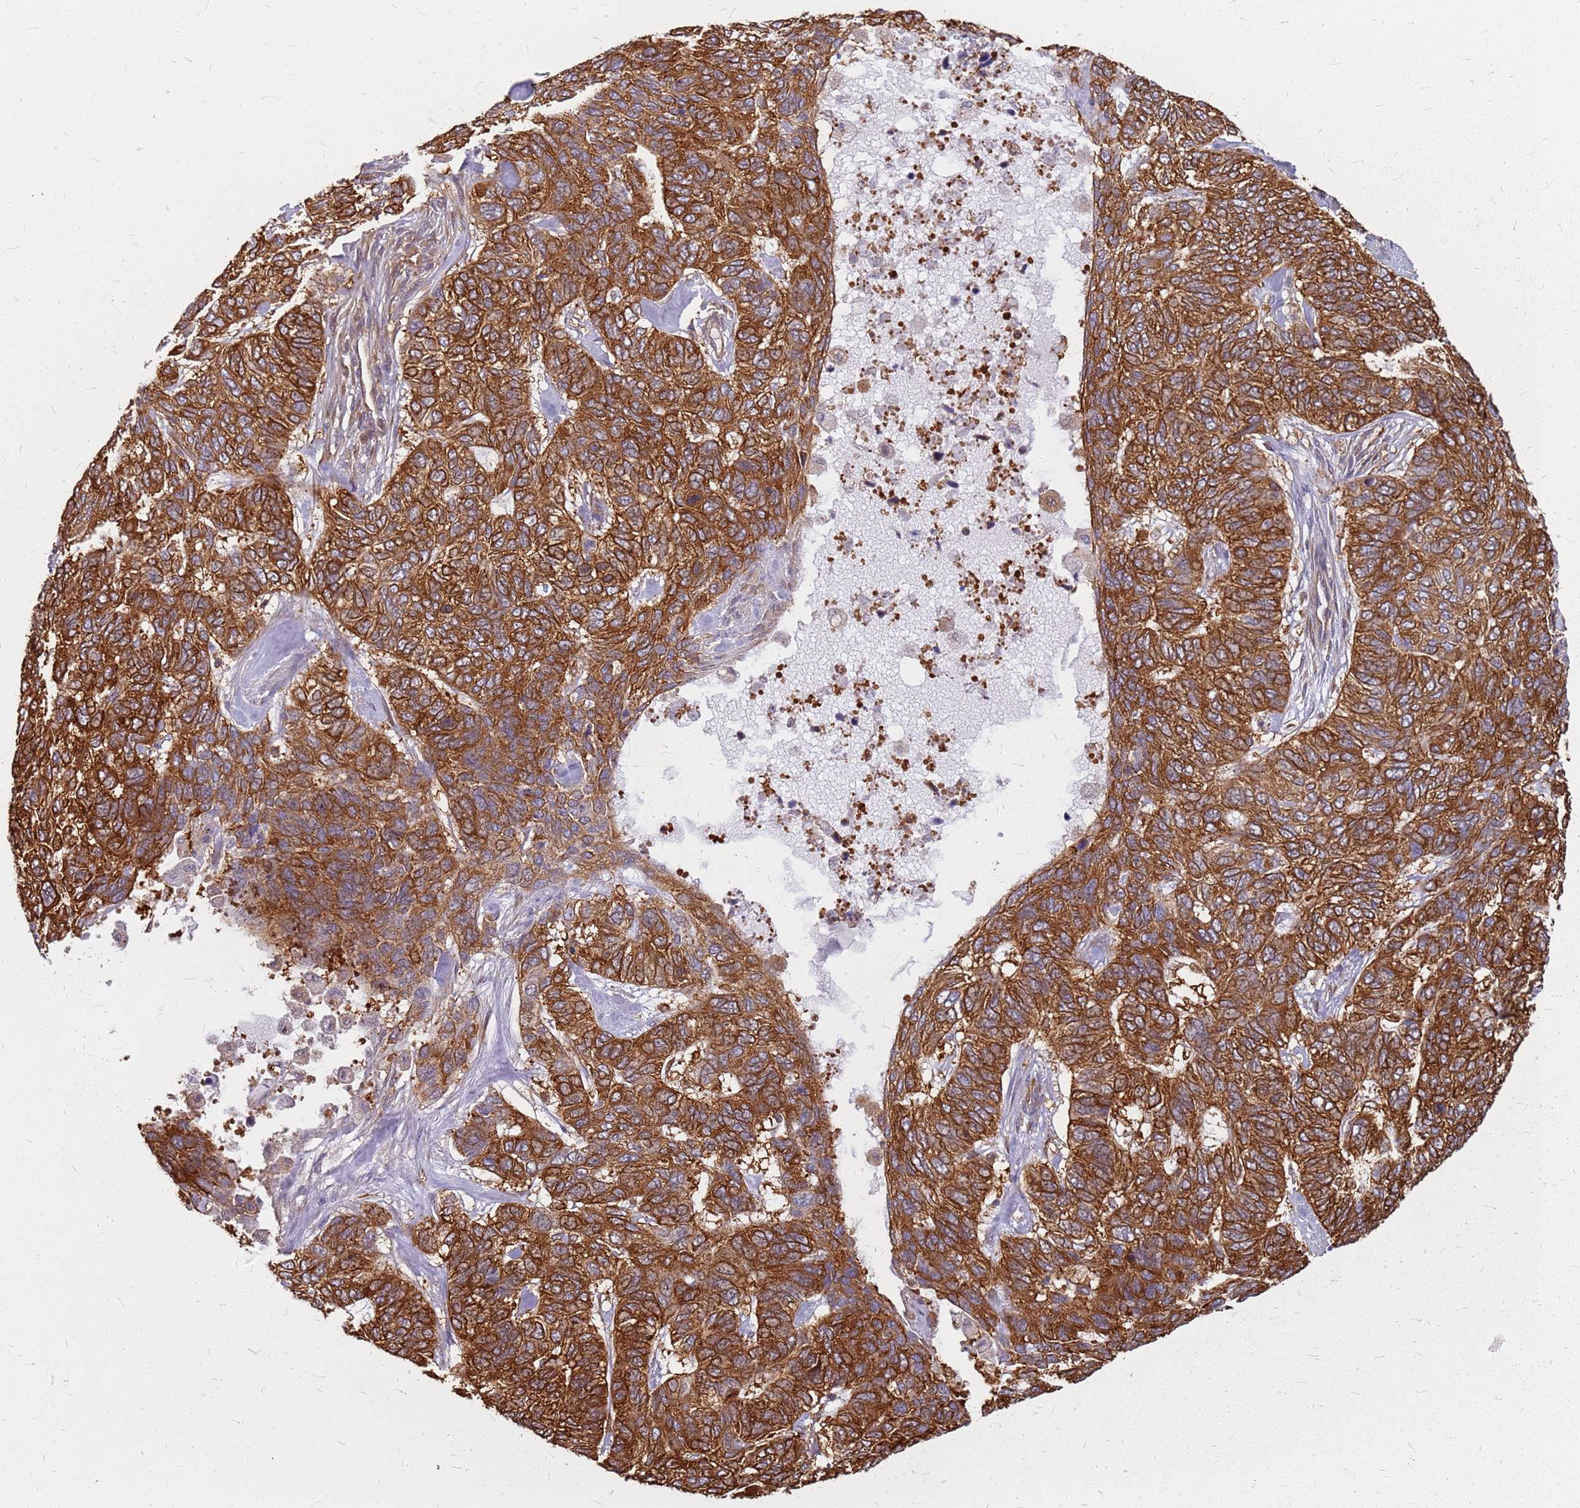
{"staining": {"intensity": "strong", "quantity": ">75%", "location": "cytoplasmic/membranous"}, "tissue": "skin cancer", "cell_type": "Tumor cells", "image_type": "cancer", "snomed": [{"axis": "morphology", "description": "Basal cell carcinoma"}, {"axis": "topography", "description": "Skin"}], "caption": "Protein expression analysis of skin basal cell carcinoma demonstrates strong cytoplasmic/membranous staining in approximately >75% of tumor cells.", "gene": "HDX", "patient": {"sex": "female", "age": 65}}